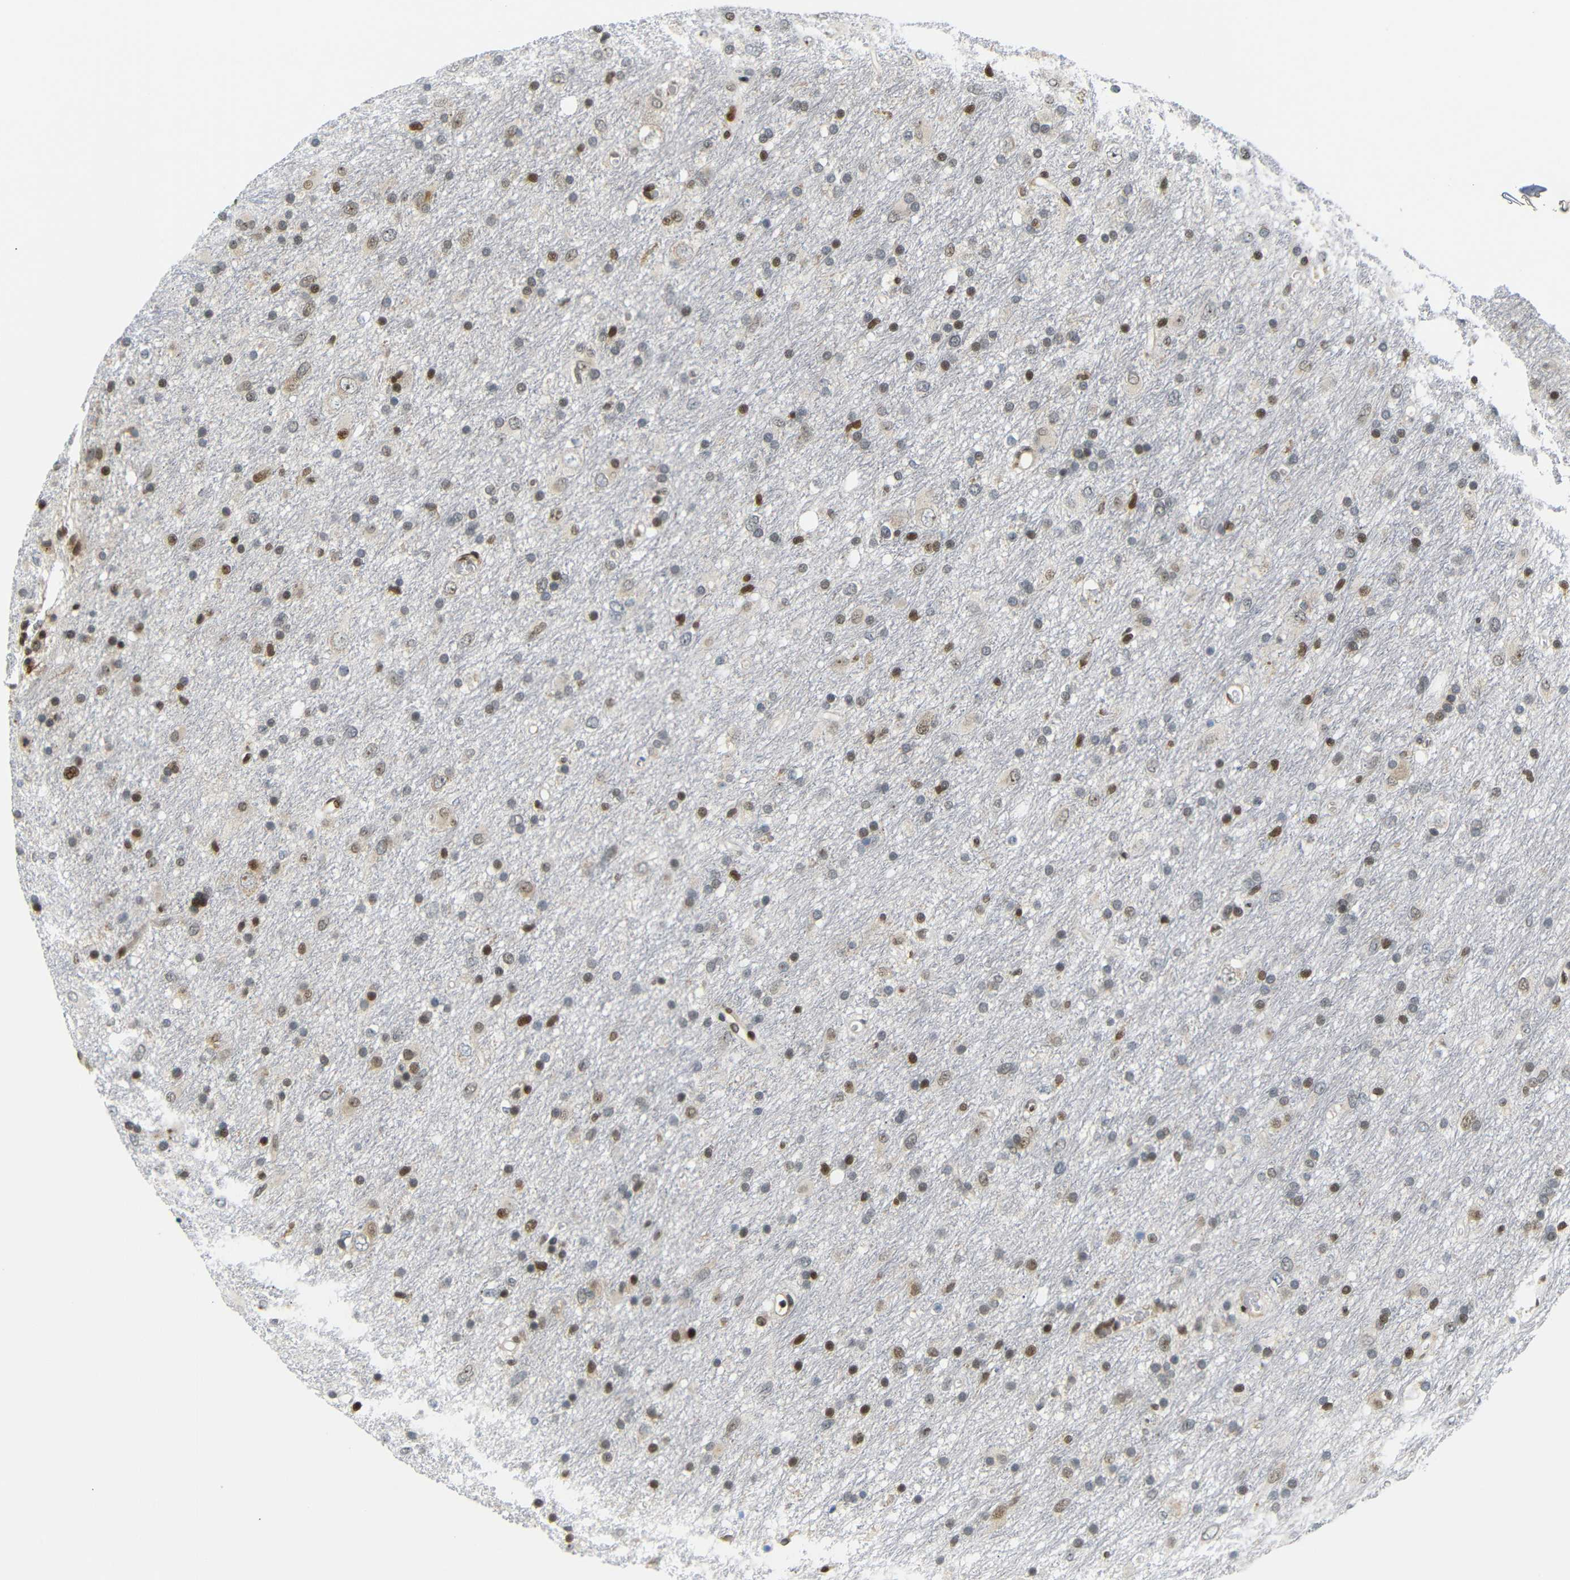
{"staining": {"intensity": "strong", "quantity": "25%-75%", "location": "nuclear"}, "tissue": "glioma", "cell_type": "Tumor cells", "image_type": "cancer", "snomed": [{"axis": "morphology", "description": "Glioma, malignant, Low grade"}, {"axis": "topography", "description": "Brain"}], "caption": "Immunohistochemical staining of malignant glioma (low-grade) shows high levels of strong nuclear expression in approximately 25%-75% of tumor cells.", "gene": "SPCS2", "patient": {"sex": "male", "age": 77}}